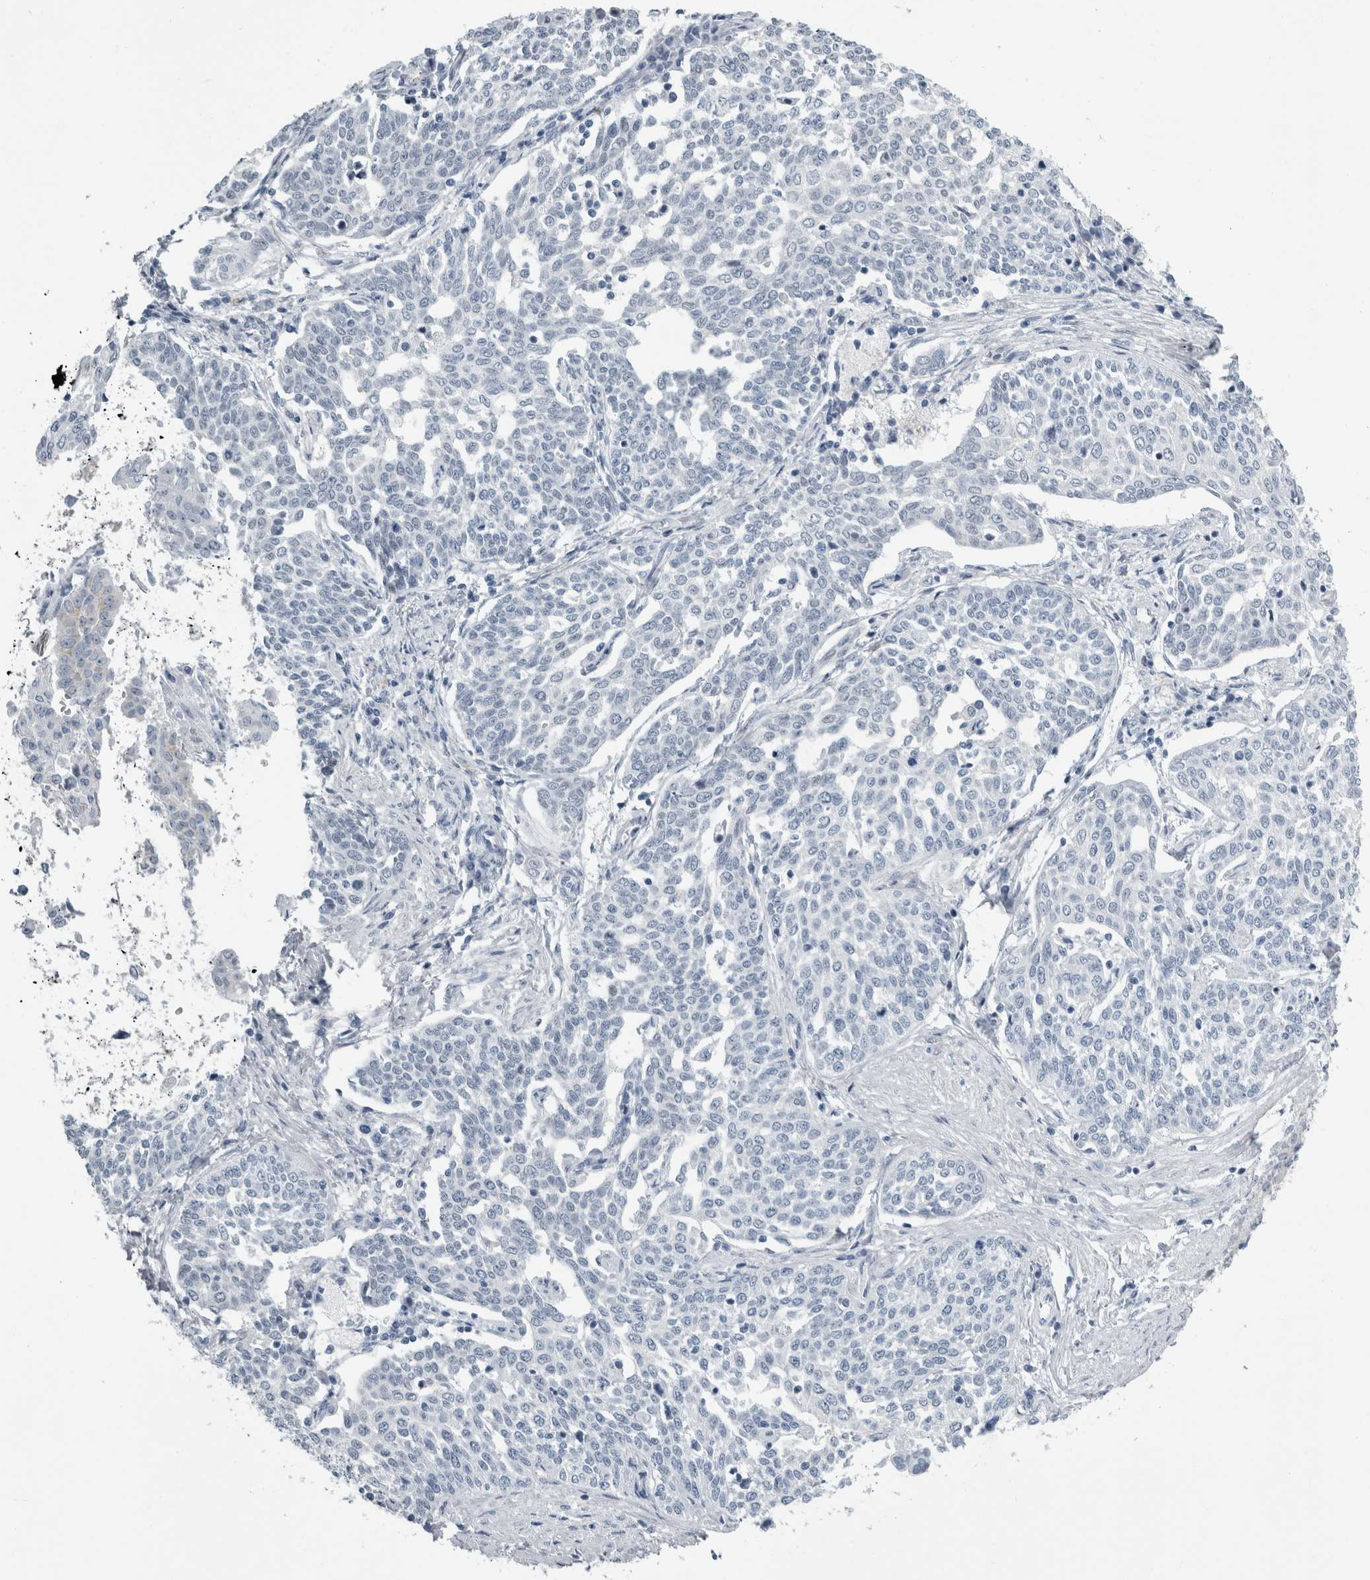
{"staining": {"intensity": "negative", "quantity": "none", "location": "none"}, "tissue": "cervical cancer", "cell_type": "Tumor cells", "image_type": "cancer", "snomed": [{"axis": "morphology", "description": "Squamous cell carcinoma, NOS"}, {"axis": "topography", "description": "Cervix"}], "caption": "Cervical cancer was stained to show a protein in brown. There is no significant positivity in tumor cells. The staining was performed using DAB (3,3'-diaminobenzidine) to visualize the protein expression in brown, while the nuclei were stained in blue with hematoxylin (Magnification: 20x).", "gene": "FXYD7", "patient": {"sex": "female", "age": 34}}